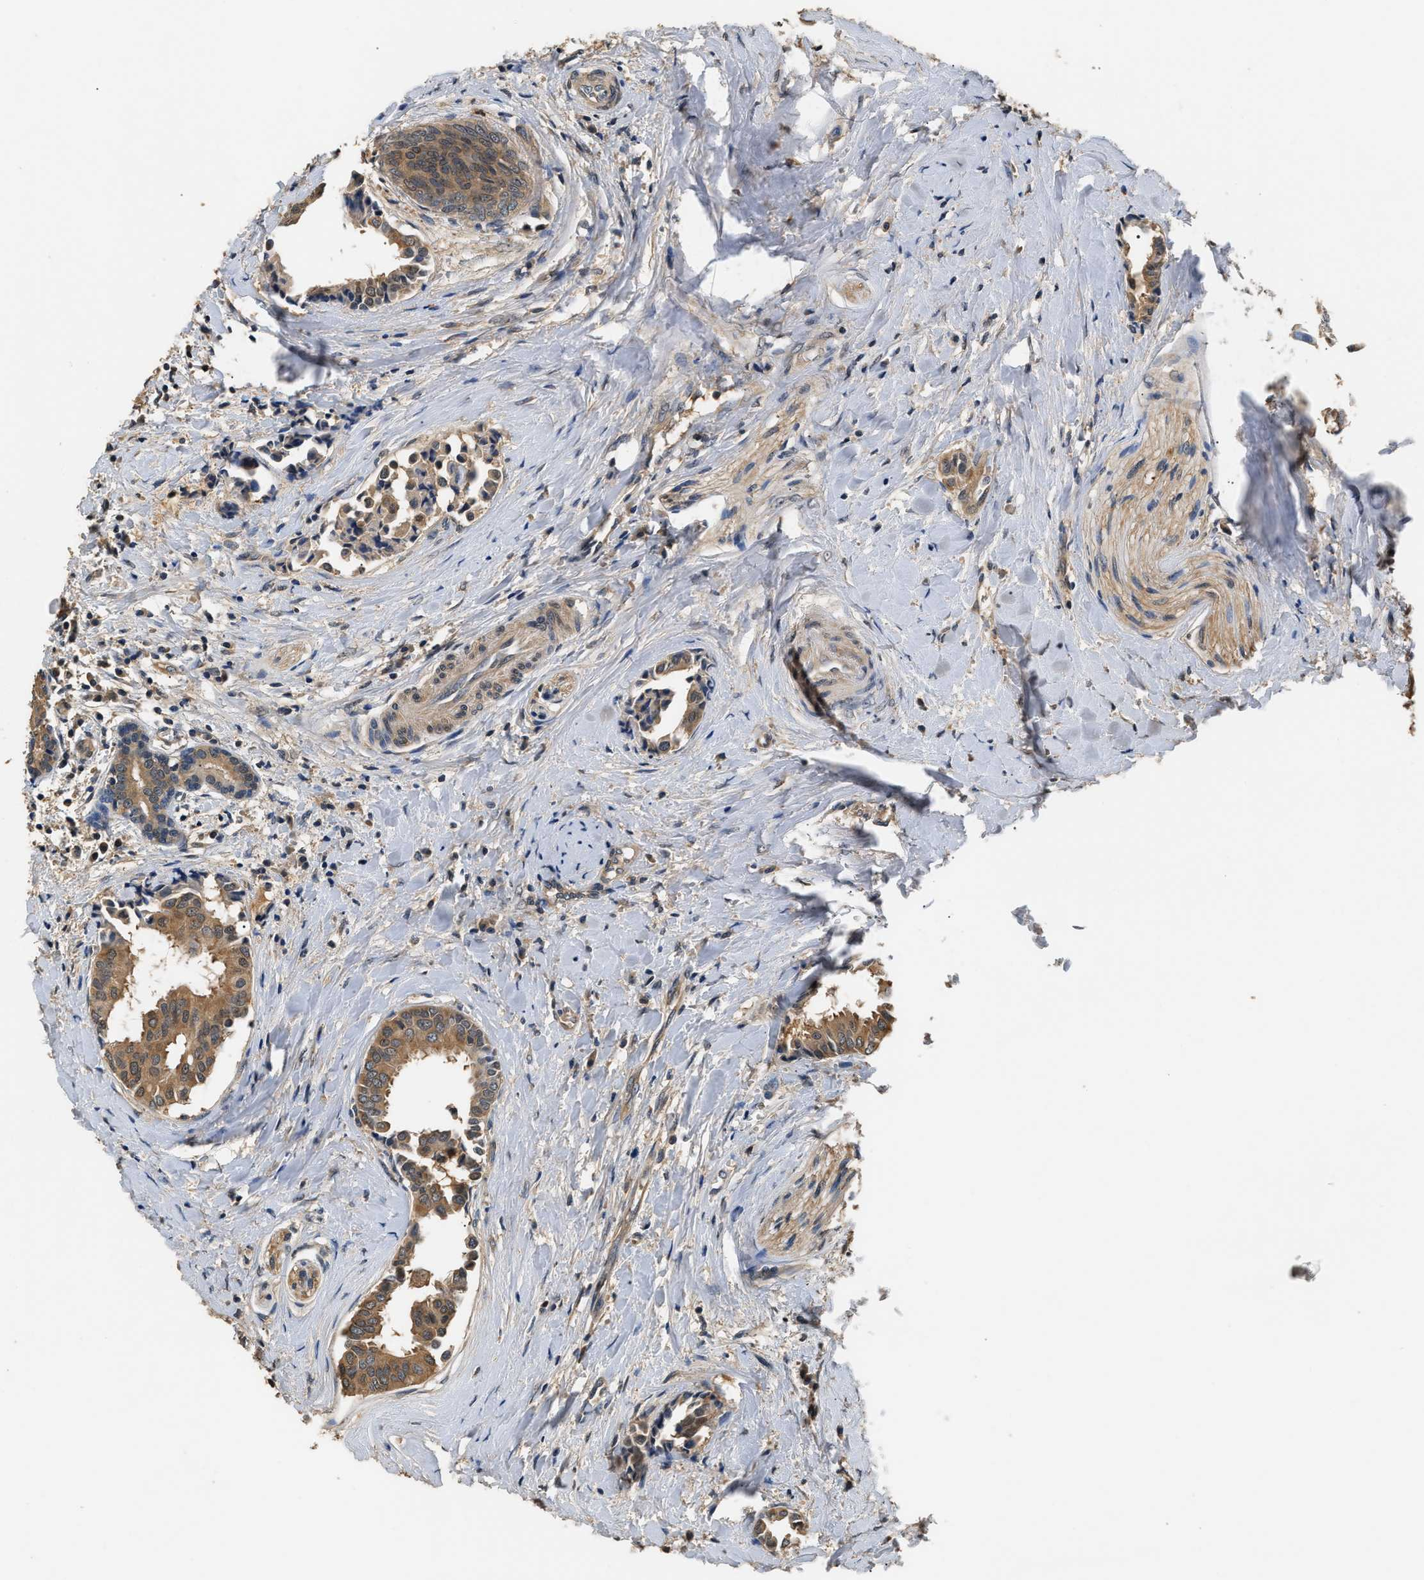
{"staining": {"intensity": "moderate", "quantity": ">75%", "location": "cytoplasmic/membranous"}, "tissue": "head and neck cancer", "cell_type": "Tumor cells", "image_type": "cancer", "snomed": [{"axis": "morphology", "description": "Adenocarcinoma, NOS"}, {"axis": "topography", "description": "Salivary gland"}, {"axis": "topography", "description": "Head-Neck"}], "caption": "The micrograph reveals staining of adenocarcinoma (head and neck), revealing moderate cytoplasmic/membranous protein staining (brown color) within tumor cells.", "gene": "GPI", "patient": {"sex": "female", "age": 59}}